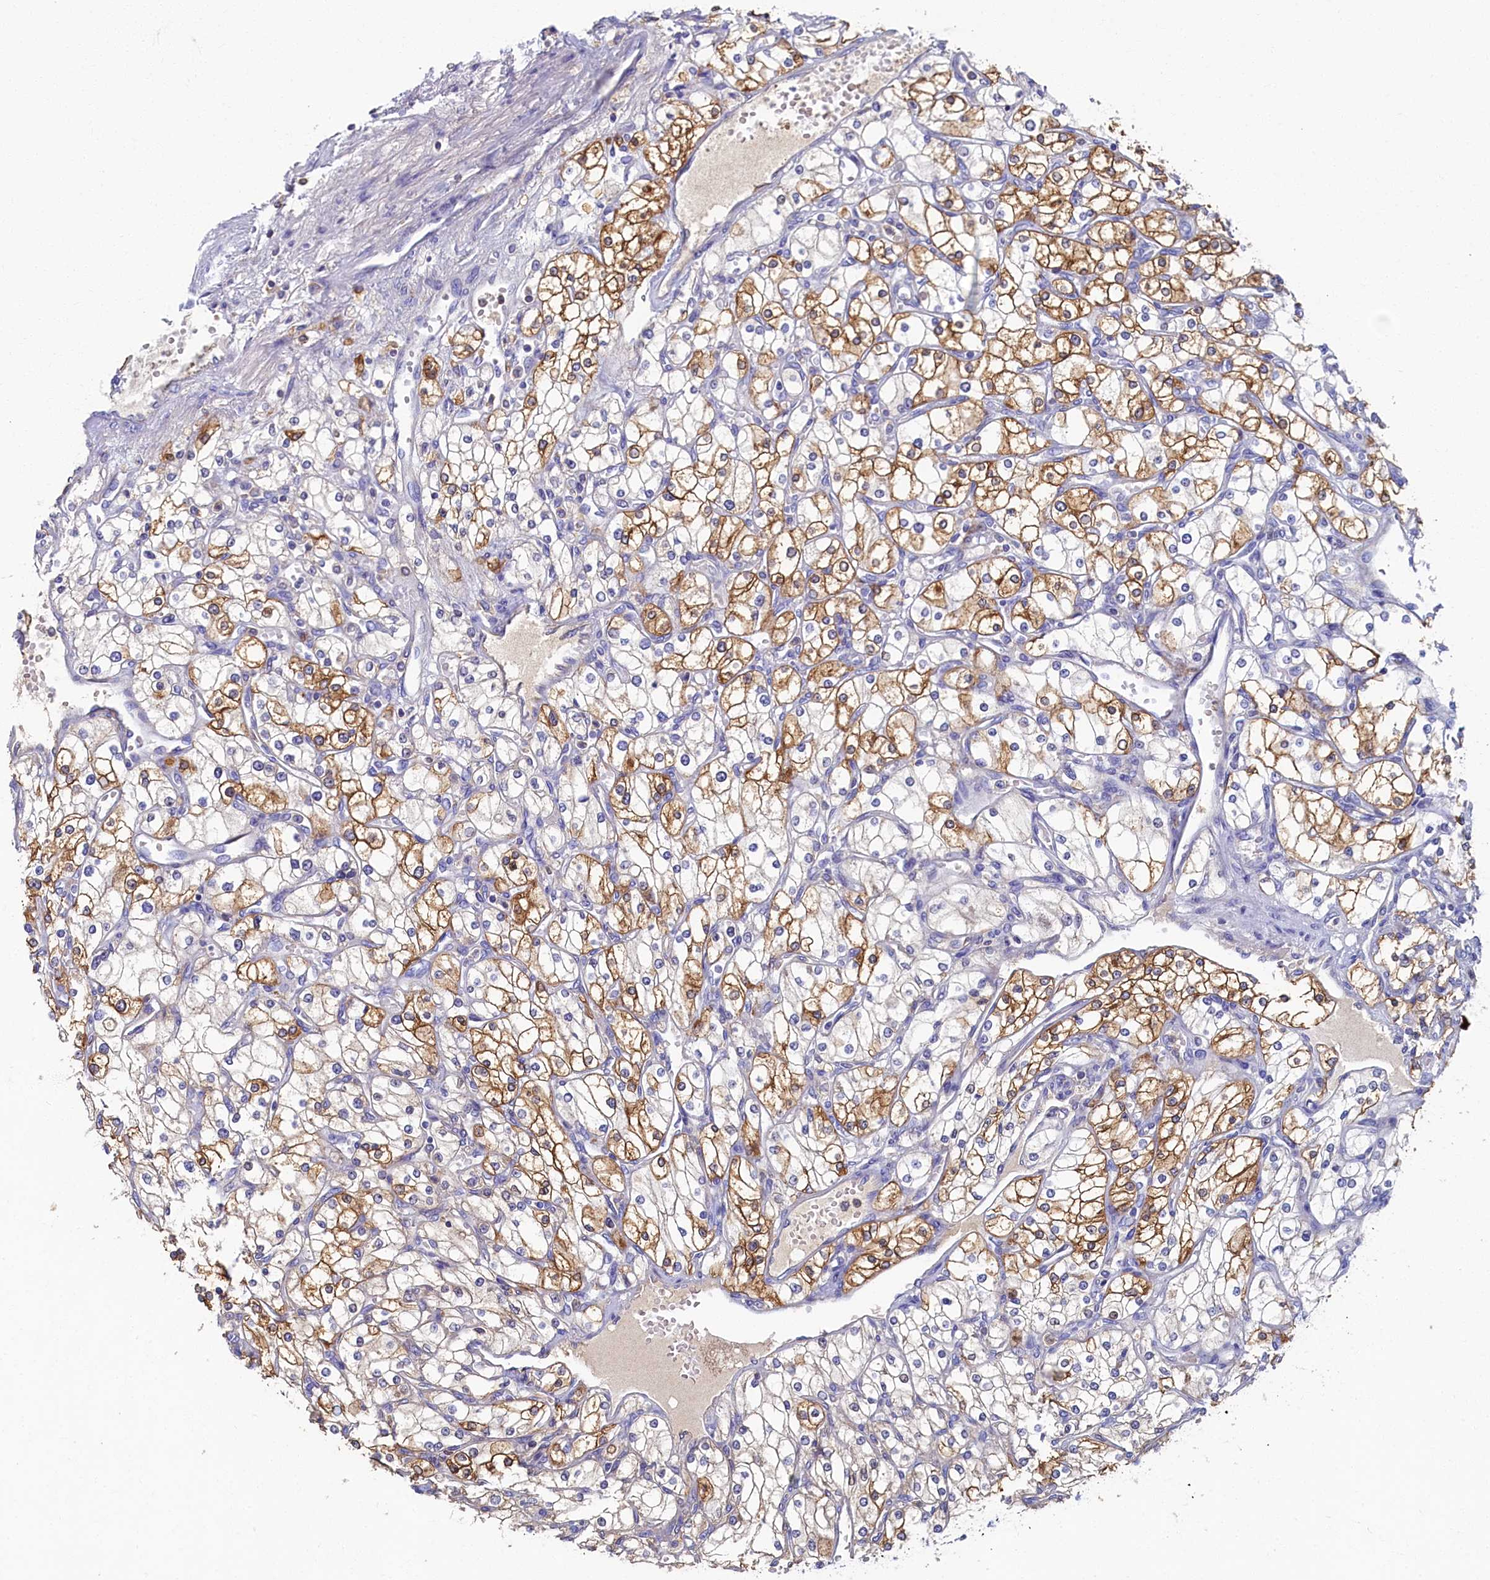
{"staining": {"intensity": "moderate", "quantity": "25%-75%", "location": "cytoplasmic/membranous"}, "tissue": "renal cancer", "cell_type": "Tumor cells", "image_type": "cancer", "snomed": [{"axis": "morphology", "description": "Adenocarcinoma, NOS"}, {"axis": "topography", "description": "Kidney"}], "caption": "Immunohistochemical staining of renal cancer (adenocarcinoma) exhibits medium levels of moderate cytoplasmic/membranous expression in approximately 25%-75% of tumor cells. (Brightfield microscopy of DAB IHC at high magnification).", "gene": "TIMM8B", "patient": {"sex": "male", "age": 80}}